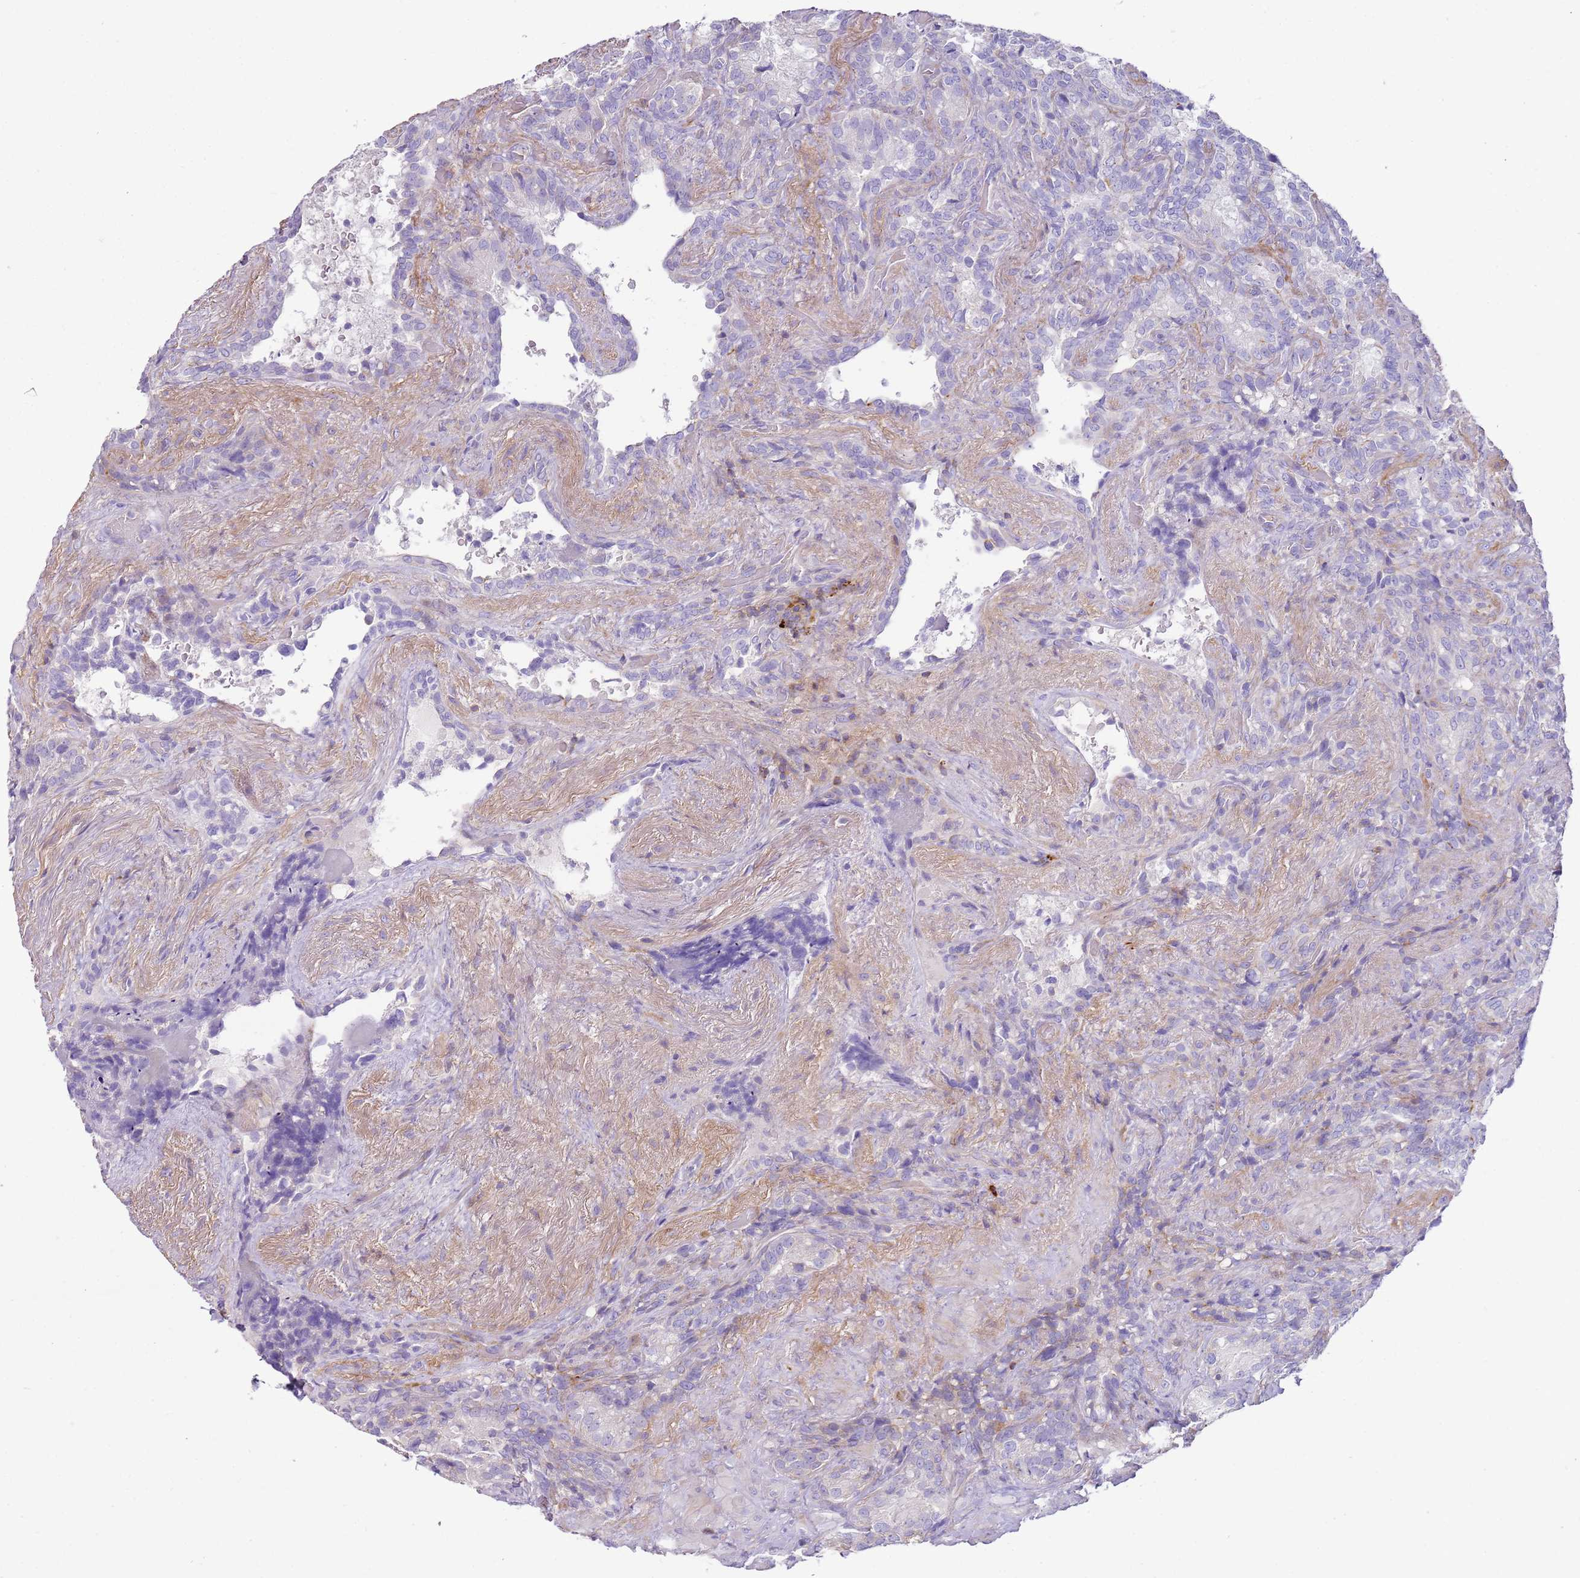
{"staining": {"intensity": "negative", "quantity": "none", "location": "none"}, "tissue": "seminal vesicle", "cell_type": "Glandular cells", "image_type": "normal", "snomed": [{"axis": "morphology", "description": "Normal tissue, NOS"}, {"axis": "topography", "description": "Seminal veicle"}], "caption": "Immunohistochemical staining of benign seminal vesicle reveals no significant expression in glandular cells. Nuclei are stained in blue.", "gene": "FPR1", "patient": {"sex": "male", "age": 62}}